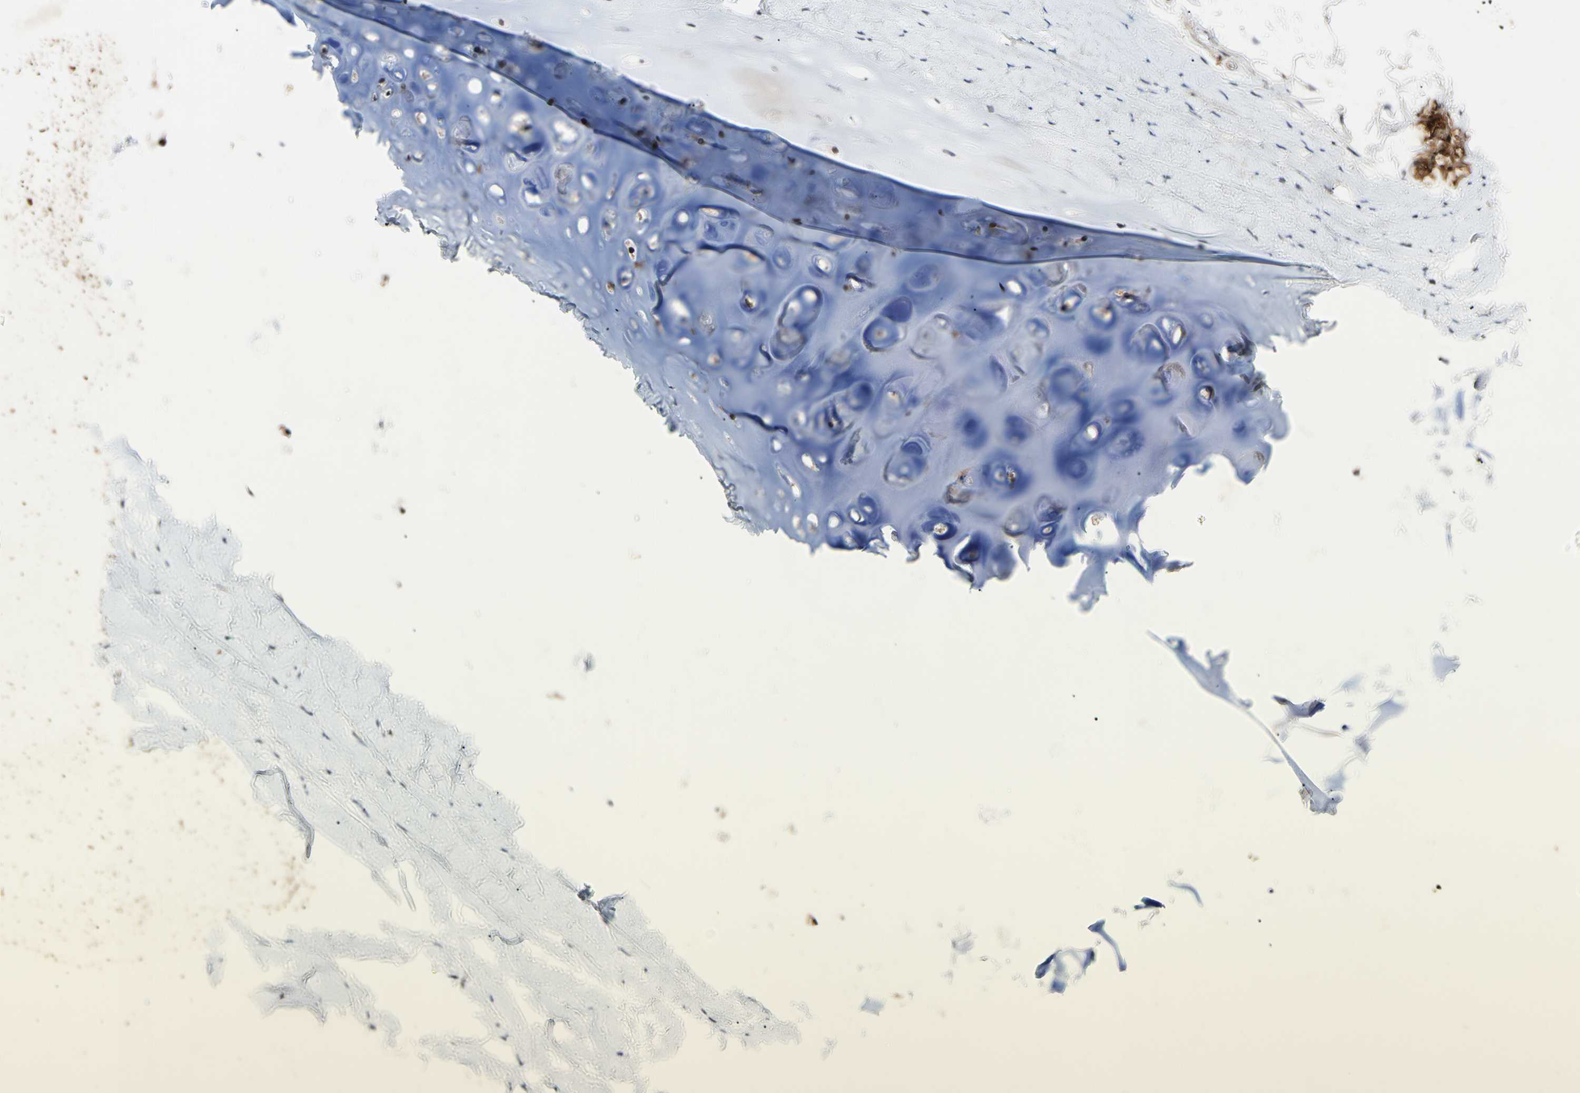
{"staining": {"intensity": "moderate", "quantity": ">75%", "location": "cytoplasmic/membranous,nuclear"}, "tissue": "adipose tissue", "cell_type": "Adipocytes", "image_type": "normal", "snomed": [{"axis": "morphology", "description": "Normal tissue, NOS"}, {"axis": "topography", "description": "Bronchus"}], "caption": "About >75% of adipocytes in benign human adipose tissue display moderate cytoplasmic/membranous,nuclear protein positivity as visualized by brown immunohistochemical staining.", "gene": "POLR2F", "patient": {"sex": "female", "age": 73}}